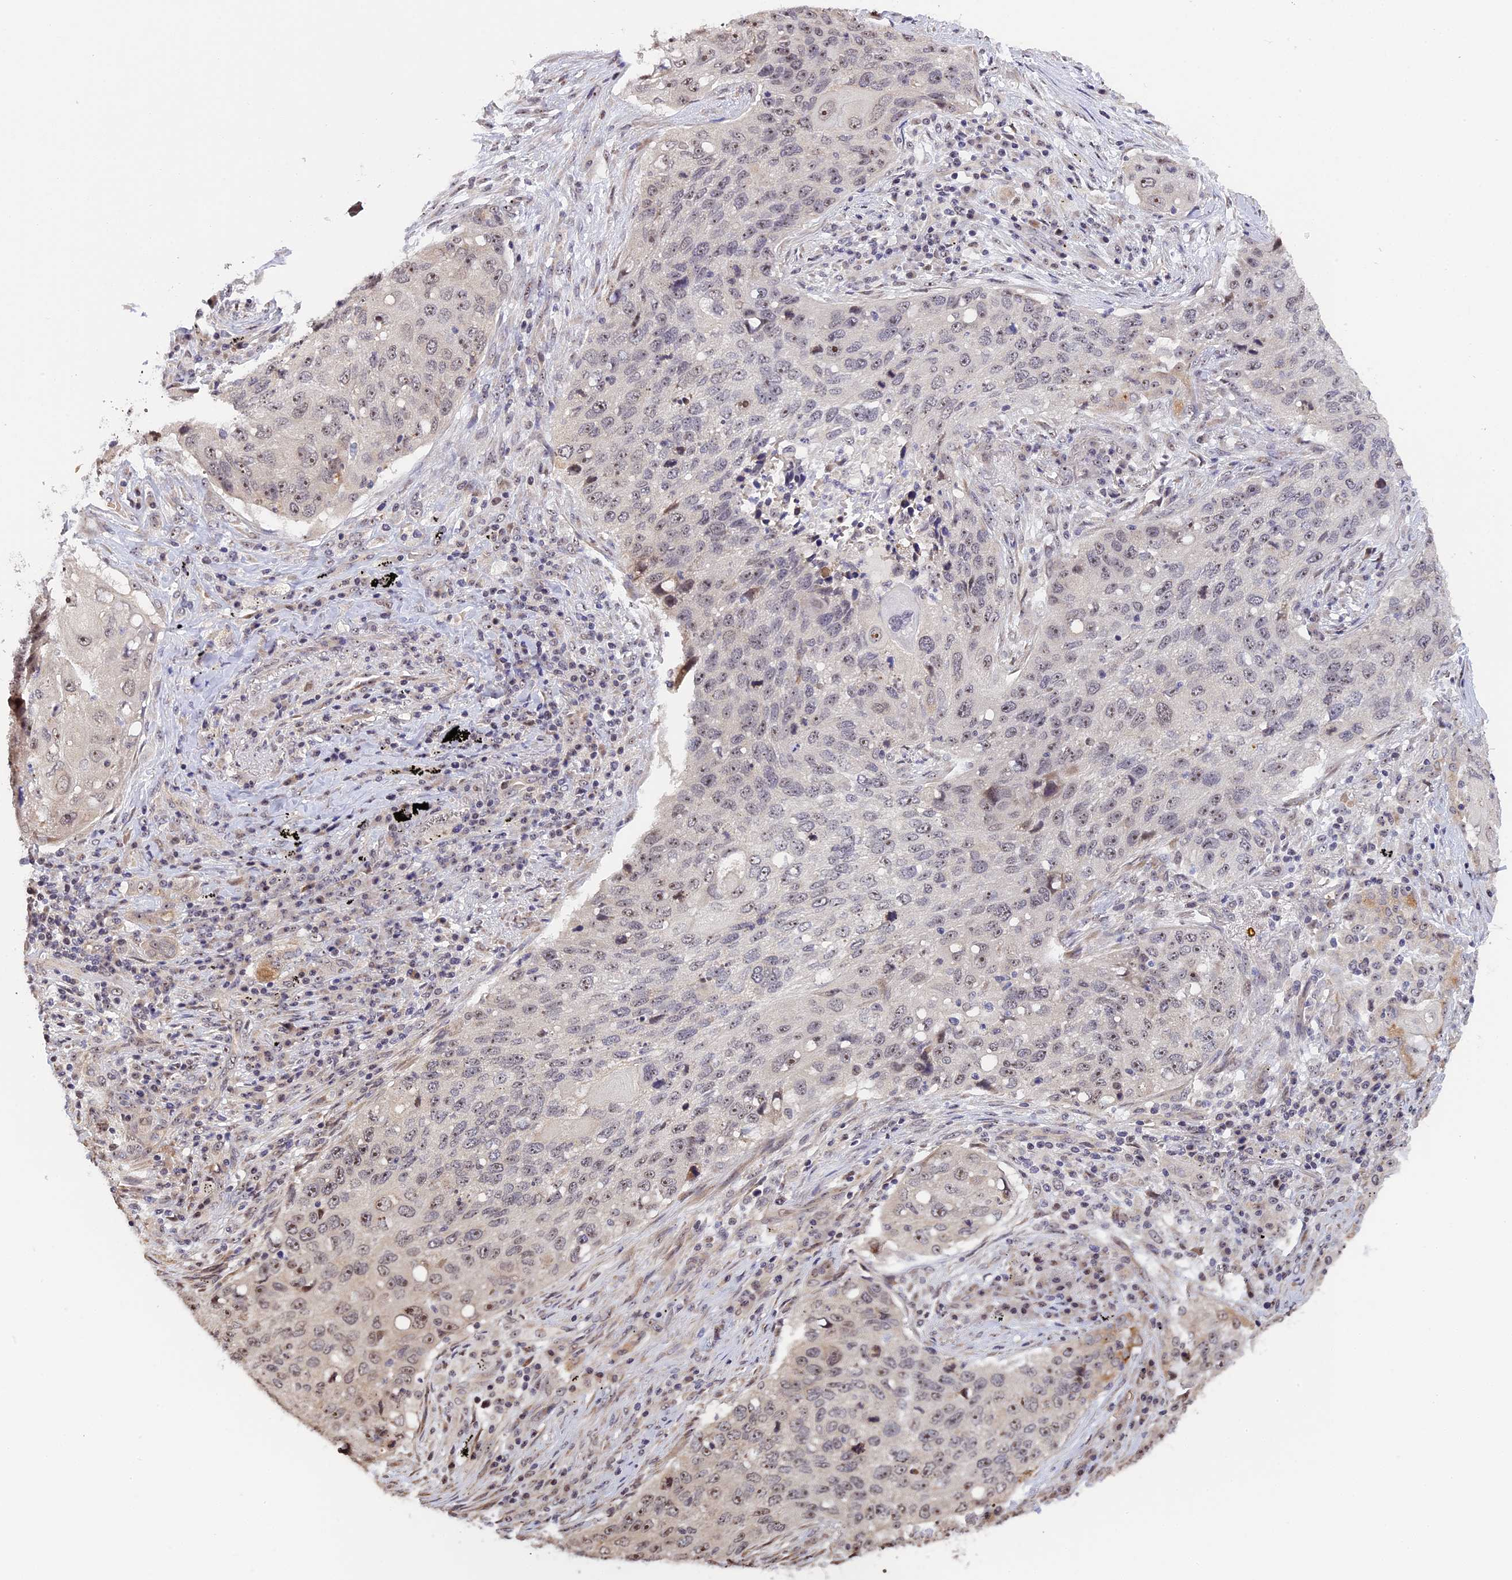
{"staining": {"intensity": "moderate", "quantity": "25%-75%", "location": "nuclear"}, "tissue": "lung cancer", "cell_type": "Tumor cells", "image_type": "cancer", "snomed": [{"axis": "morphology", "description": "Squamous cell carcinoma, NOS"}, {"axis": "topography", "description": "Lung"}], "caption": "Immunohistochemistry of human lung squamous cell carcinoma exhibits medium levels of moderate nuclear positivity in approximately 25%-75% of tumor cells. Nuclei are stained in blue.", "gene": "MGA", "patient": {"sex": "female", "age": 63}}